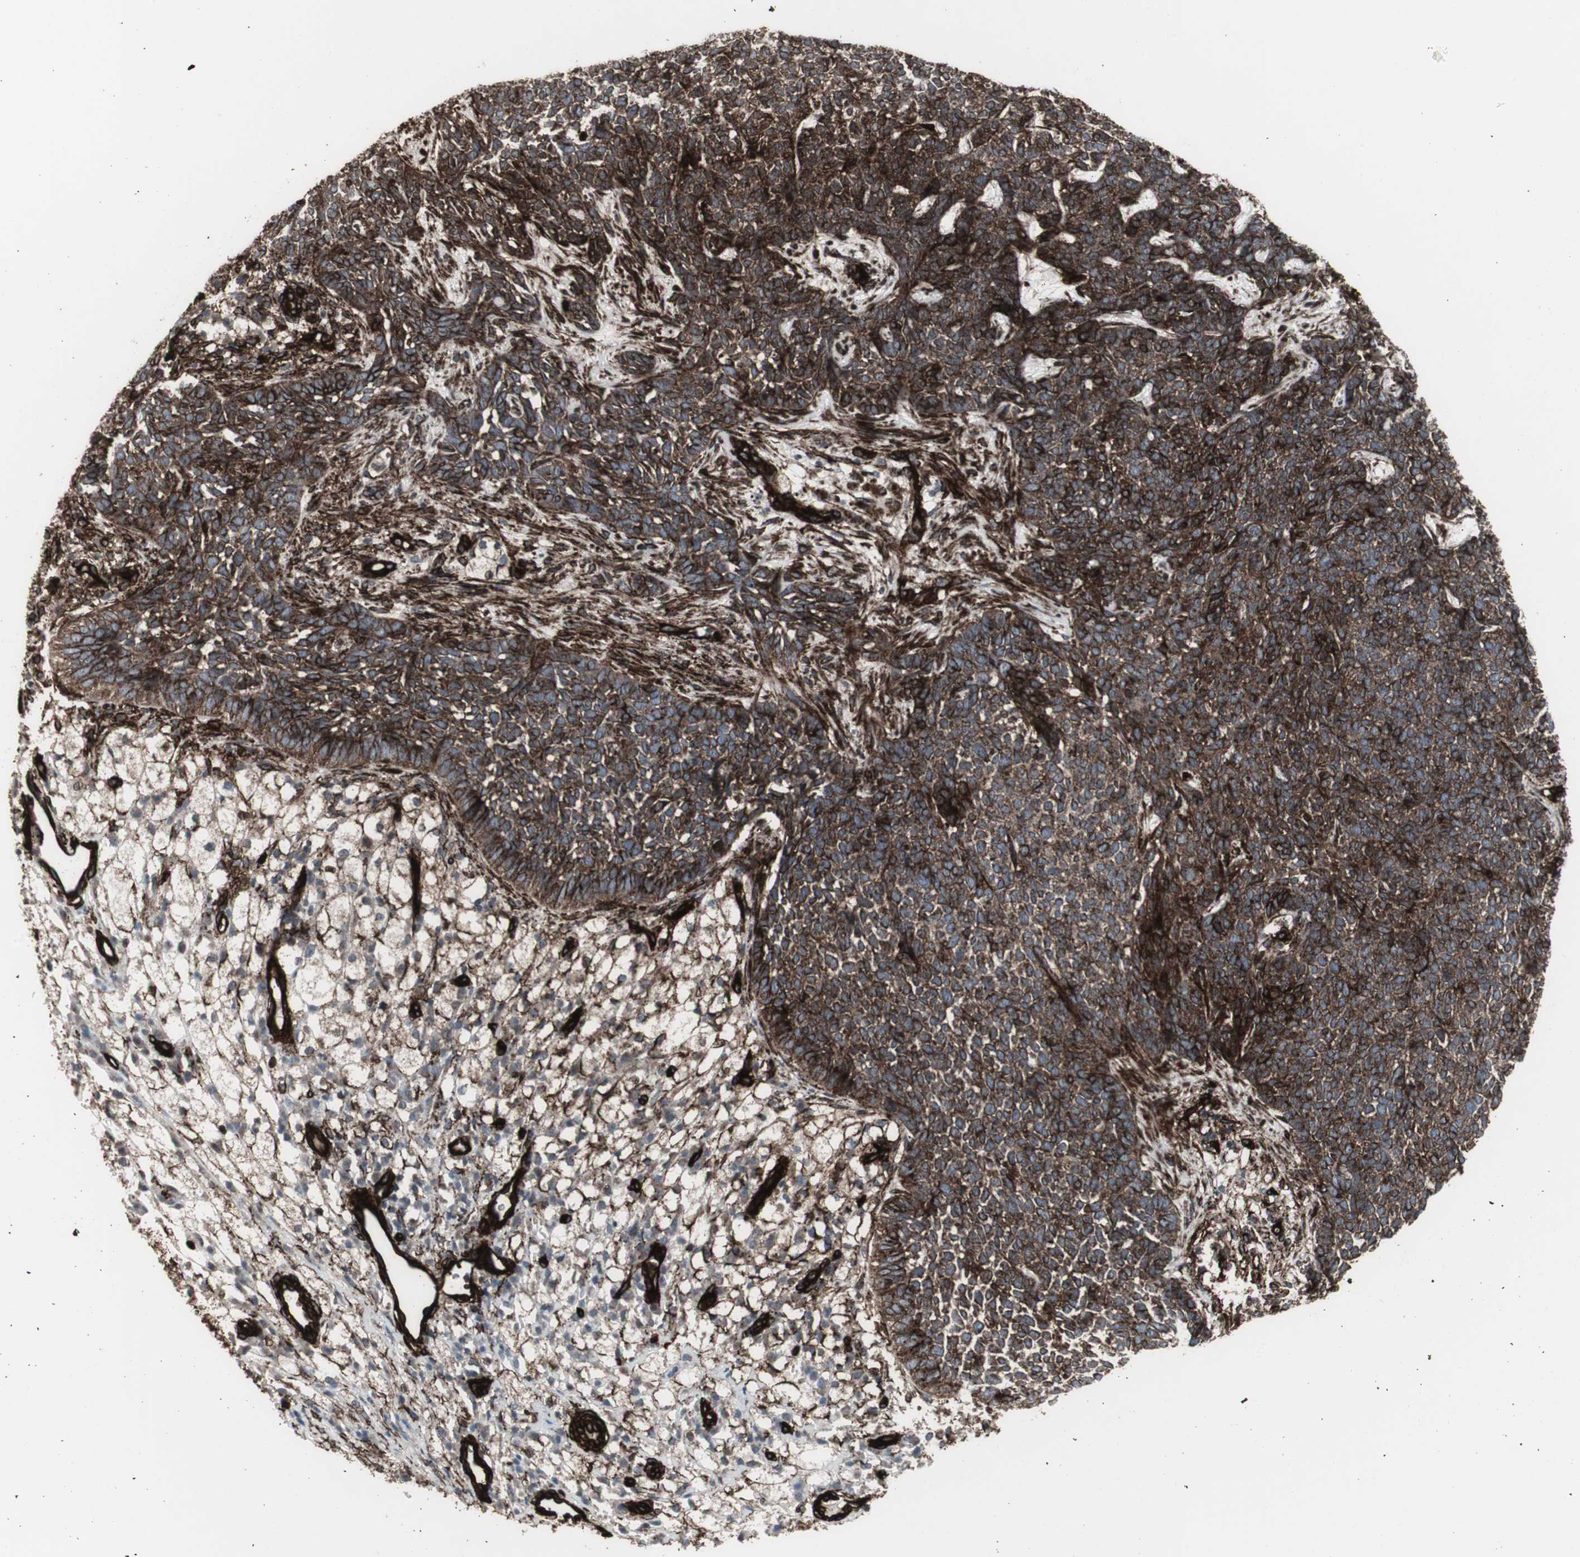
{"staining": {"intensity": "strong", "quantity": ">75%", "location": "cytoplasmic/membranous"}, "tissue": "skin cancer", "cell_type": "Tumor cells", "image_type": "cancer", "snomed": [{"axis": "morphology", "description": "Basal cell carcinoma"}, {"axis": "topography", "description": "Skin"}], "caption": "Skin basal cell carcinoma stained for a protein (brown) exhibits strong cytoplasmic/membranous positive staining in approximately >75% of tumor cells.", "gene": "PDGFA", "patient": {"sex": "female", "age": 84}}